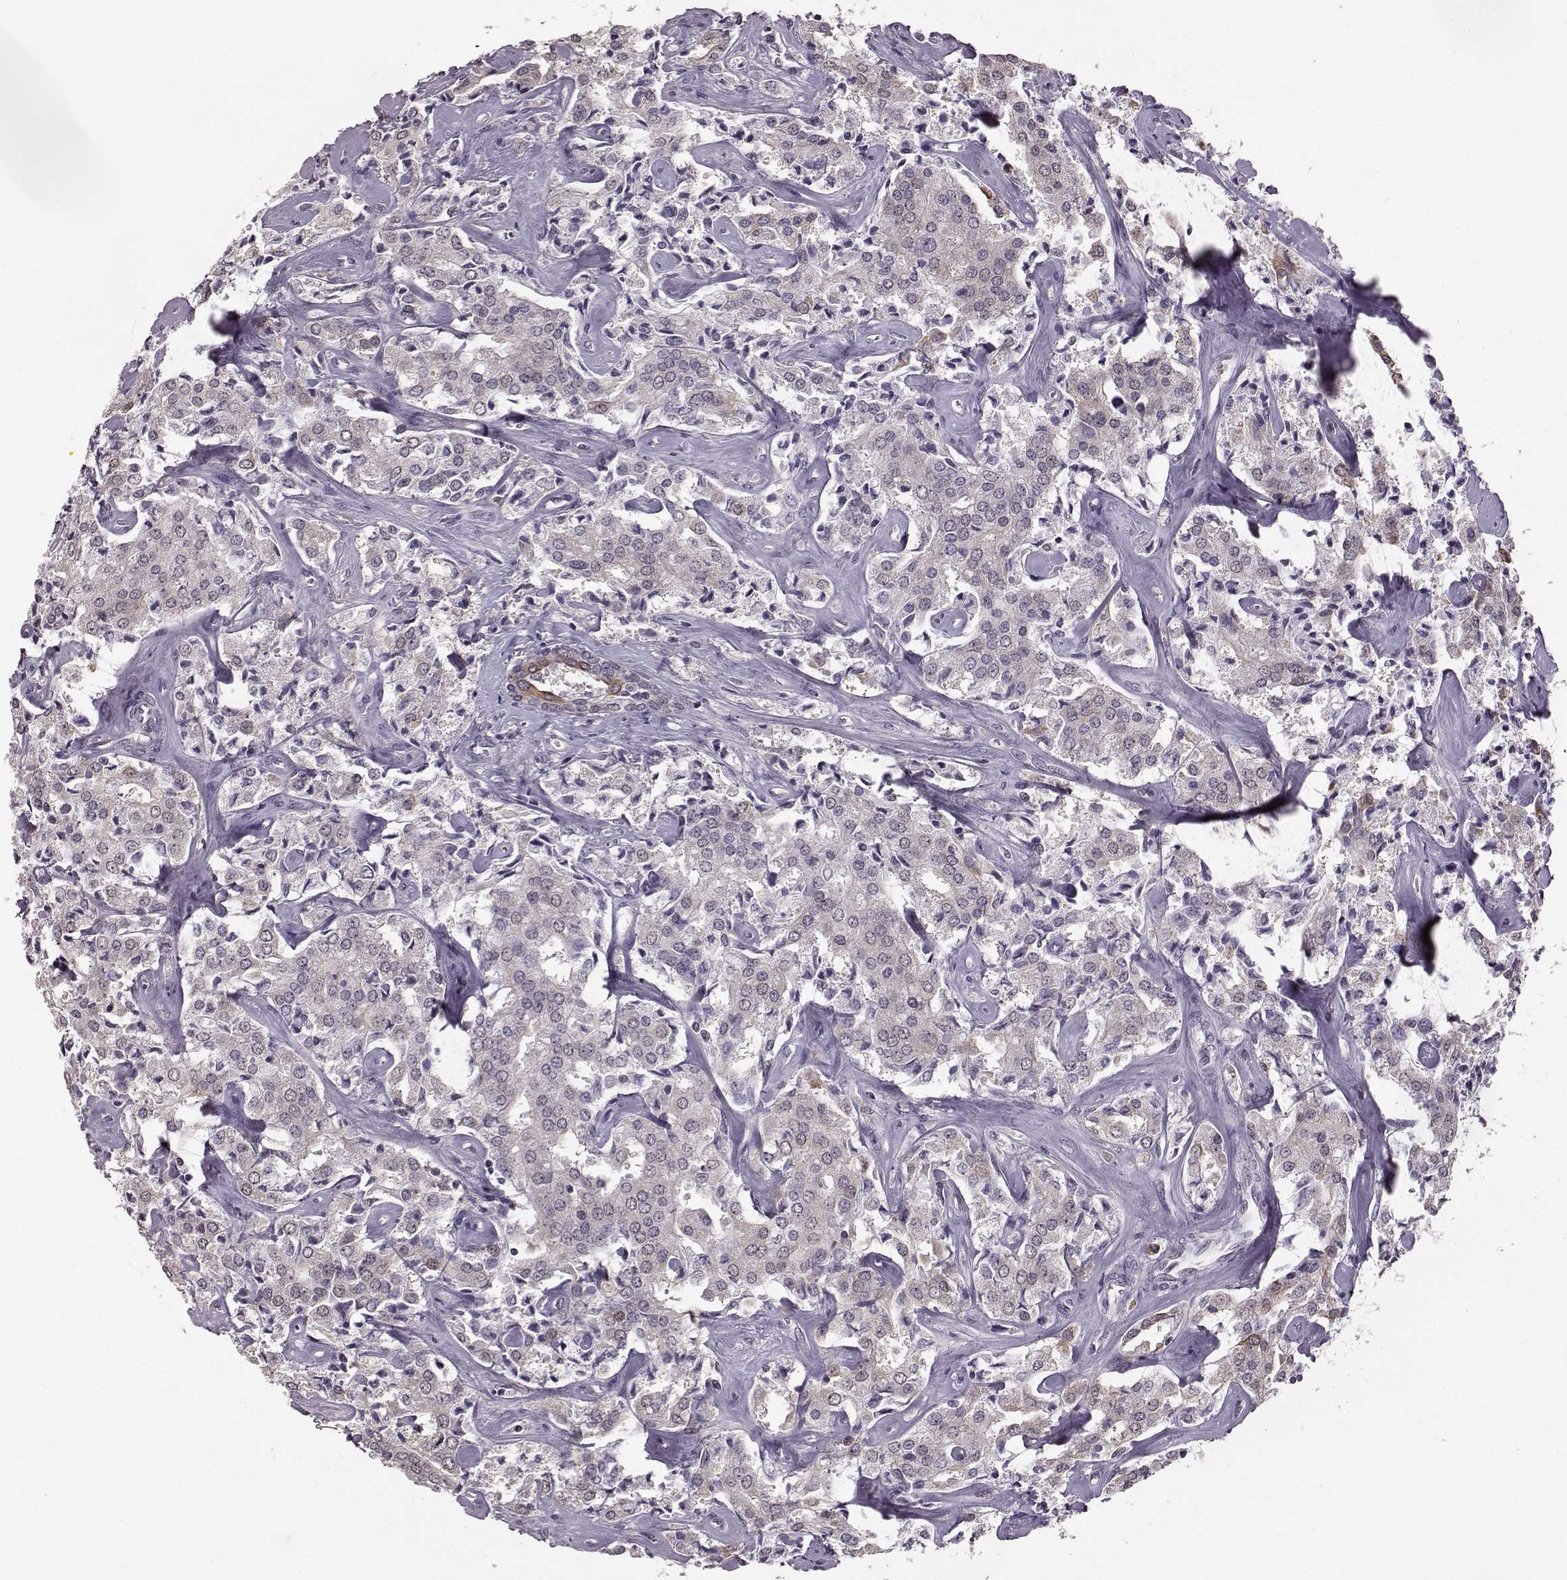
{"staining": {"intensity": "weak", "quantity": "<25%", "location": "cytoplasmic/membranous,nuclear"}, "tissue": "prostate cancer", "cell_type": "Tumor cells", "image_type": "cancer", "snomed": [{"axis": "morphology", "description": "Adenocarcinoma, NOS"}, {"axis": "topography", "description": "Prostate"}], "caption": "Tumor cells show no significant protein staining in prostate cancer (adenocarcinoma). (Stains: DAB IHC with hematoxylin counter stain, Microscopy: brightfield microscopy at high magnification).", "gene": "KLF6", "patient": {"sex": "male", "age": 66}}